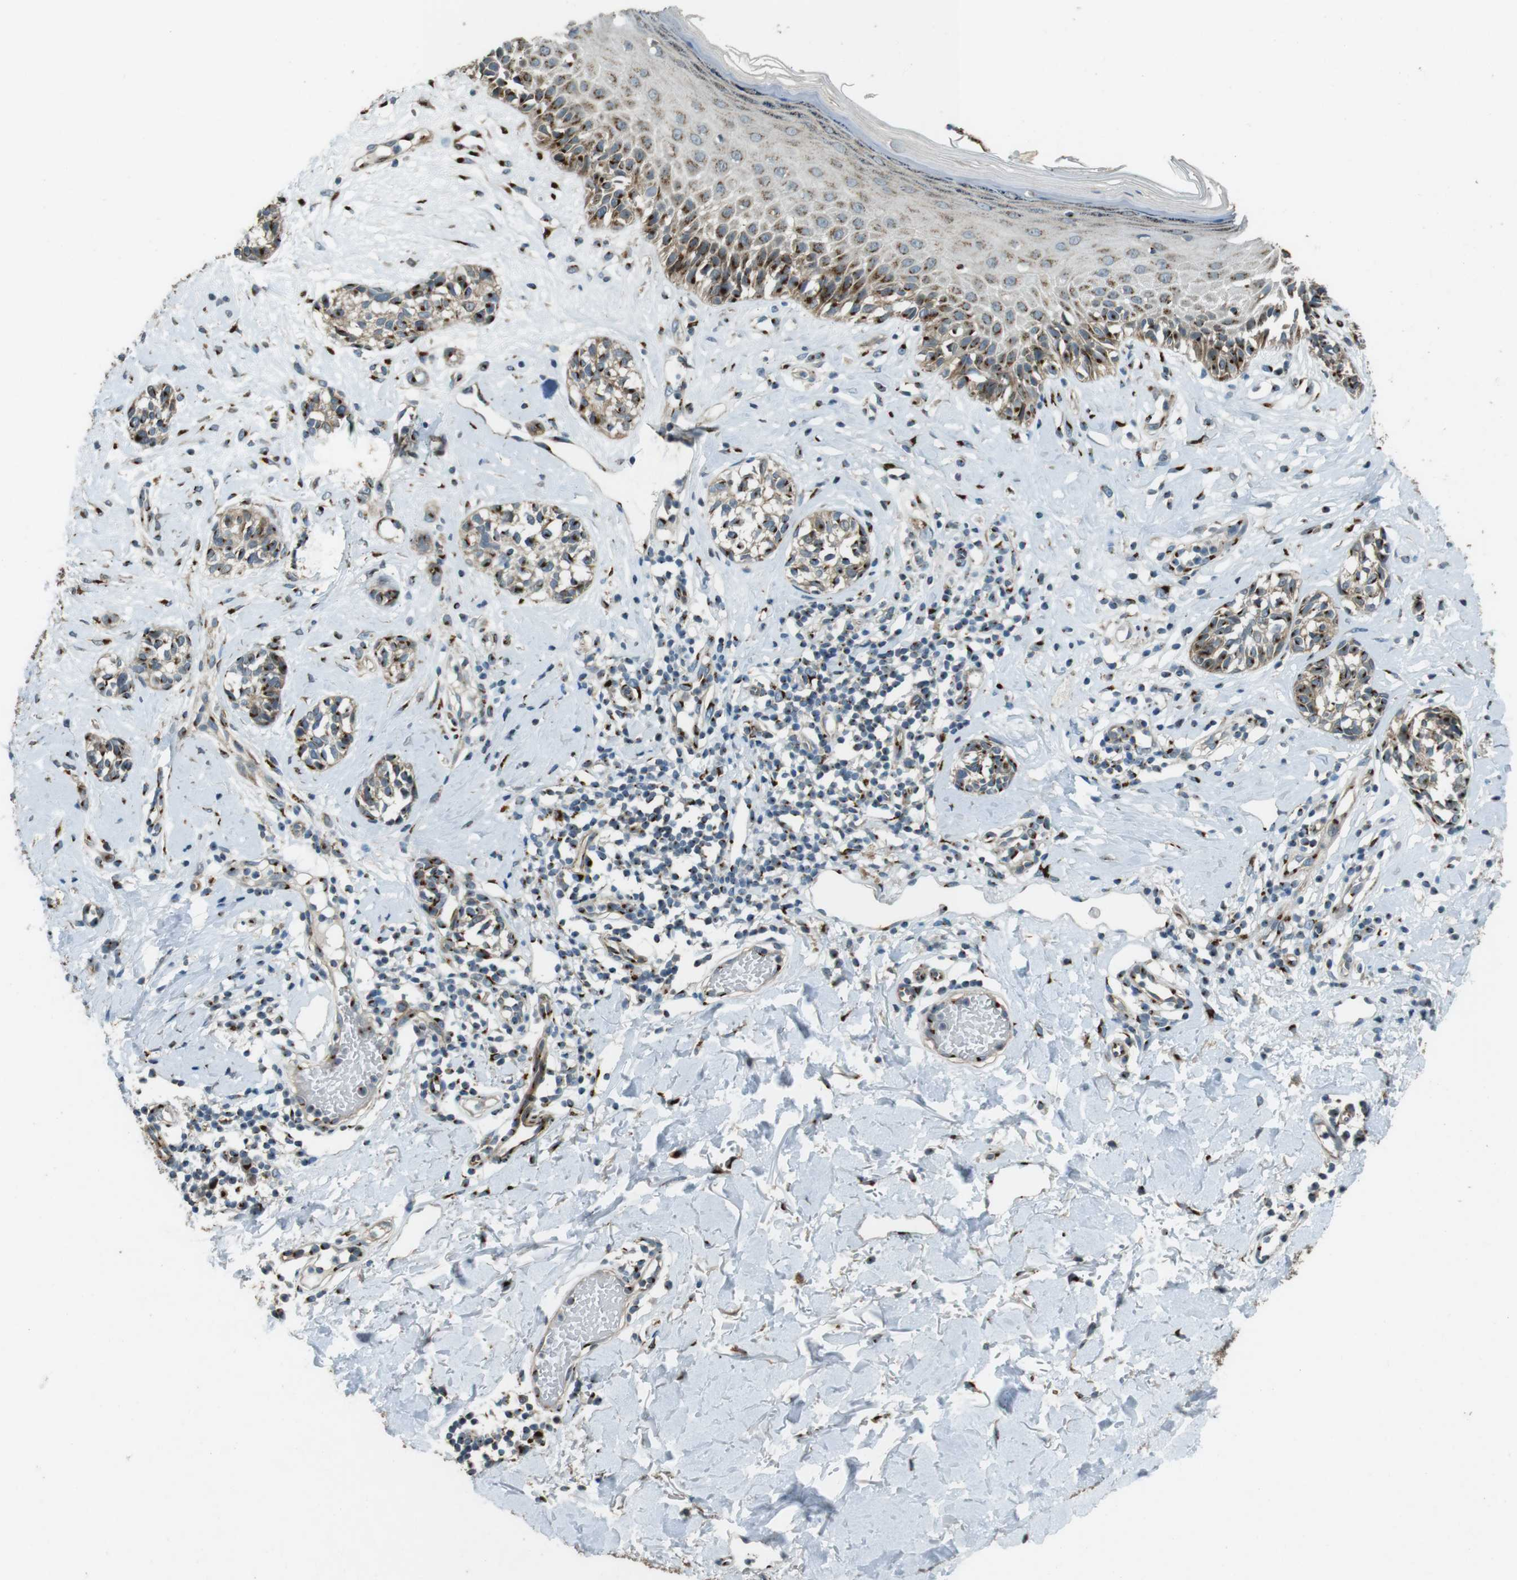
{"staining": {"intensity": "strong", "quantity": ">75%", "location": "cytoplasmic/membranous"}, "tissue": "melanoma", "cell_type": "Tumor cells", "image_type": "cancer", "snomed": [{"axis": "morphology", "description": "Malignant melanoma, NOS"}, {"axis": "topography", "description": "Skin"}], "caption": "Immunohistochemistry (DAB) staining of human malignant melanoma demonstrates strong cytoplasmic/membranous protein positivity in about >75% of tumor cells. The protein of interest is stained brown, and the nuclei are stained in blue (DAB IHC with brightfield microscopy, high magnification).", "gene": "TMEM115", "patient": {"sex": "male", "age": 64}}